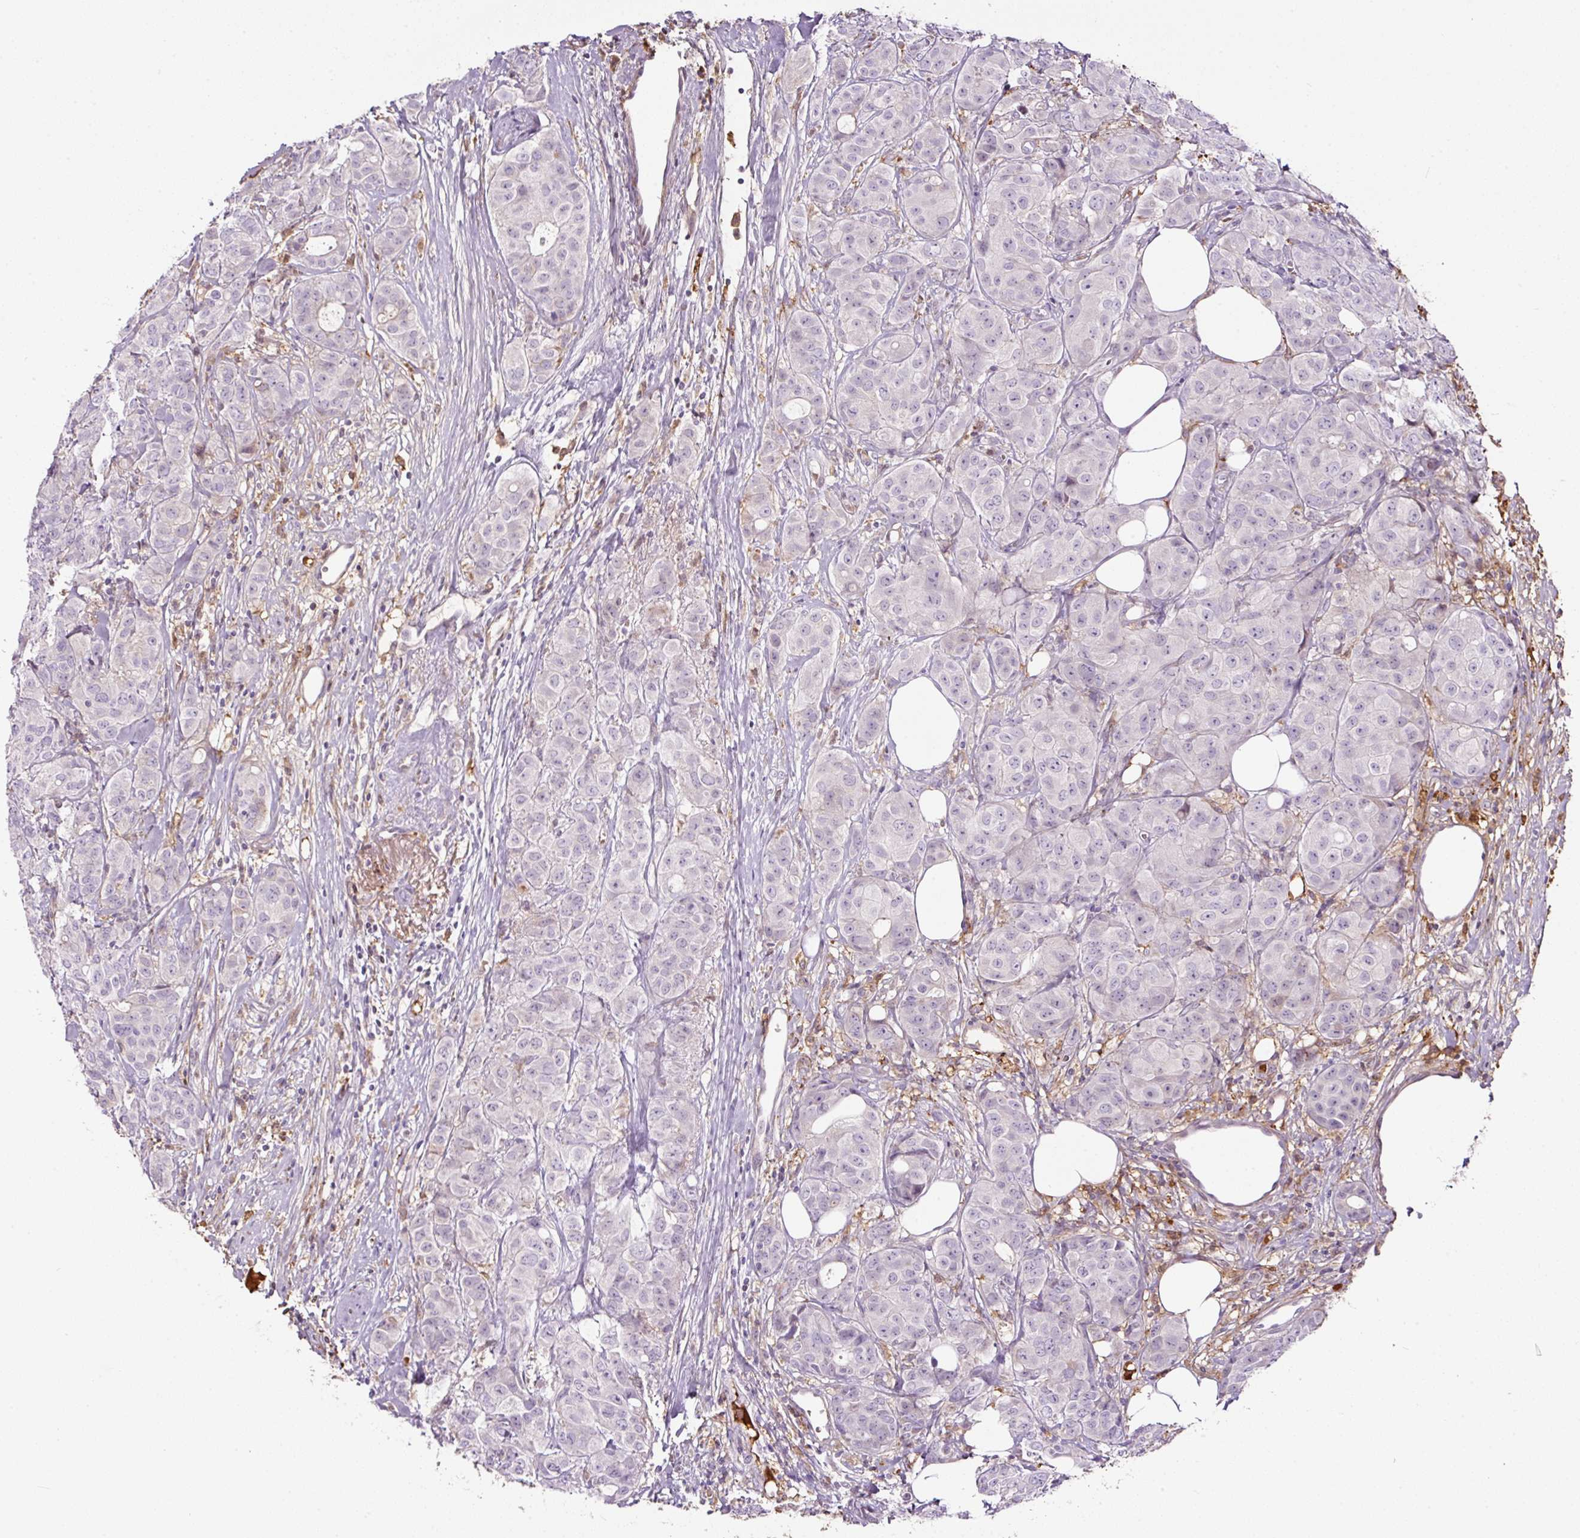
{"staining": {"intensity": "negative", "quantity": "none", "location": "none"}, "tissue": "breast cancer", "cell_type": "Tumor cells", "image_type": "cancer", "snomed": [{"axis": "morphology", "description": "Duct carcinoma"}, {"axis": "topography", "description": "Breast"}], "caption": "Tumor cells are negative for protein expression in human breast cancer (infiltrating ductal carcinoma). Brightfield microscopy of immunohistochemistry stained with DAB (3,3'-diaminobenzidine) (brown) and hematoxylin (blue), captured at high magnification.", "gene": "LRRC24", "patient": {"sex": "female", "age": 43}}